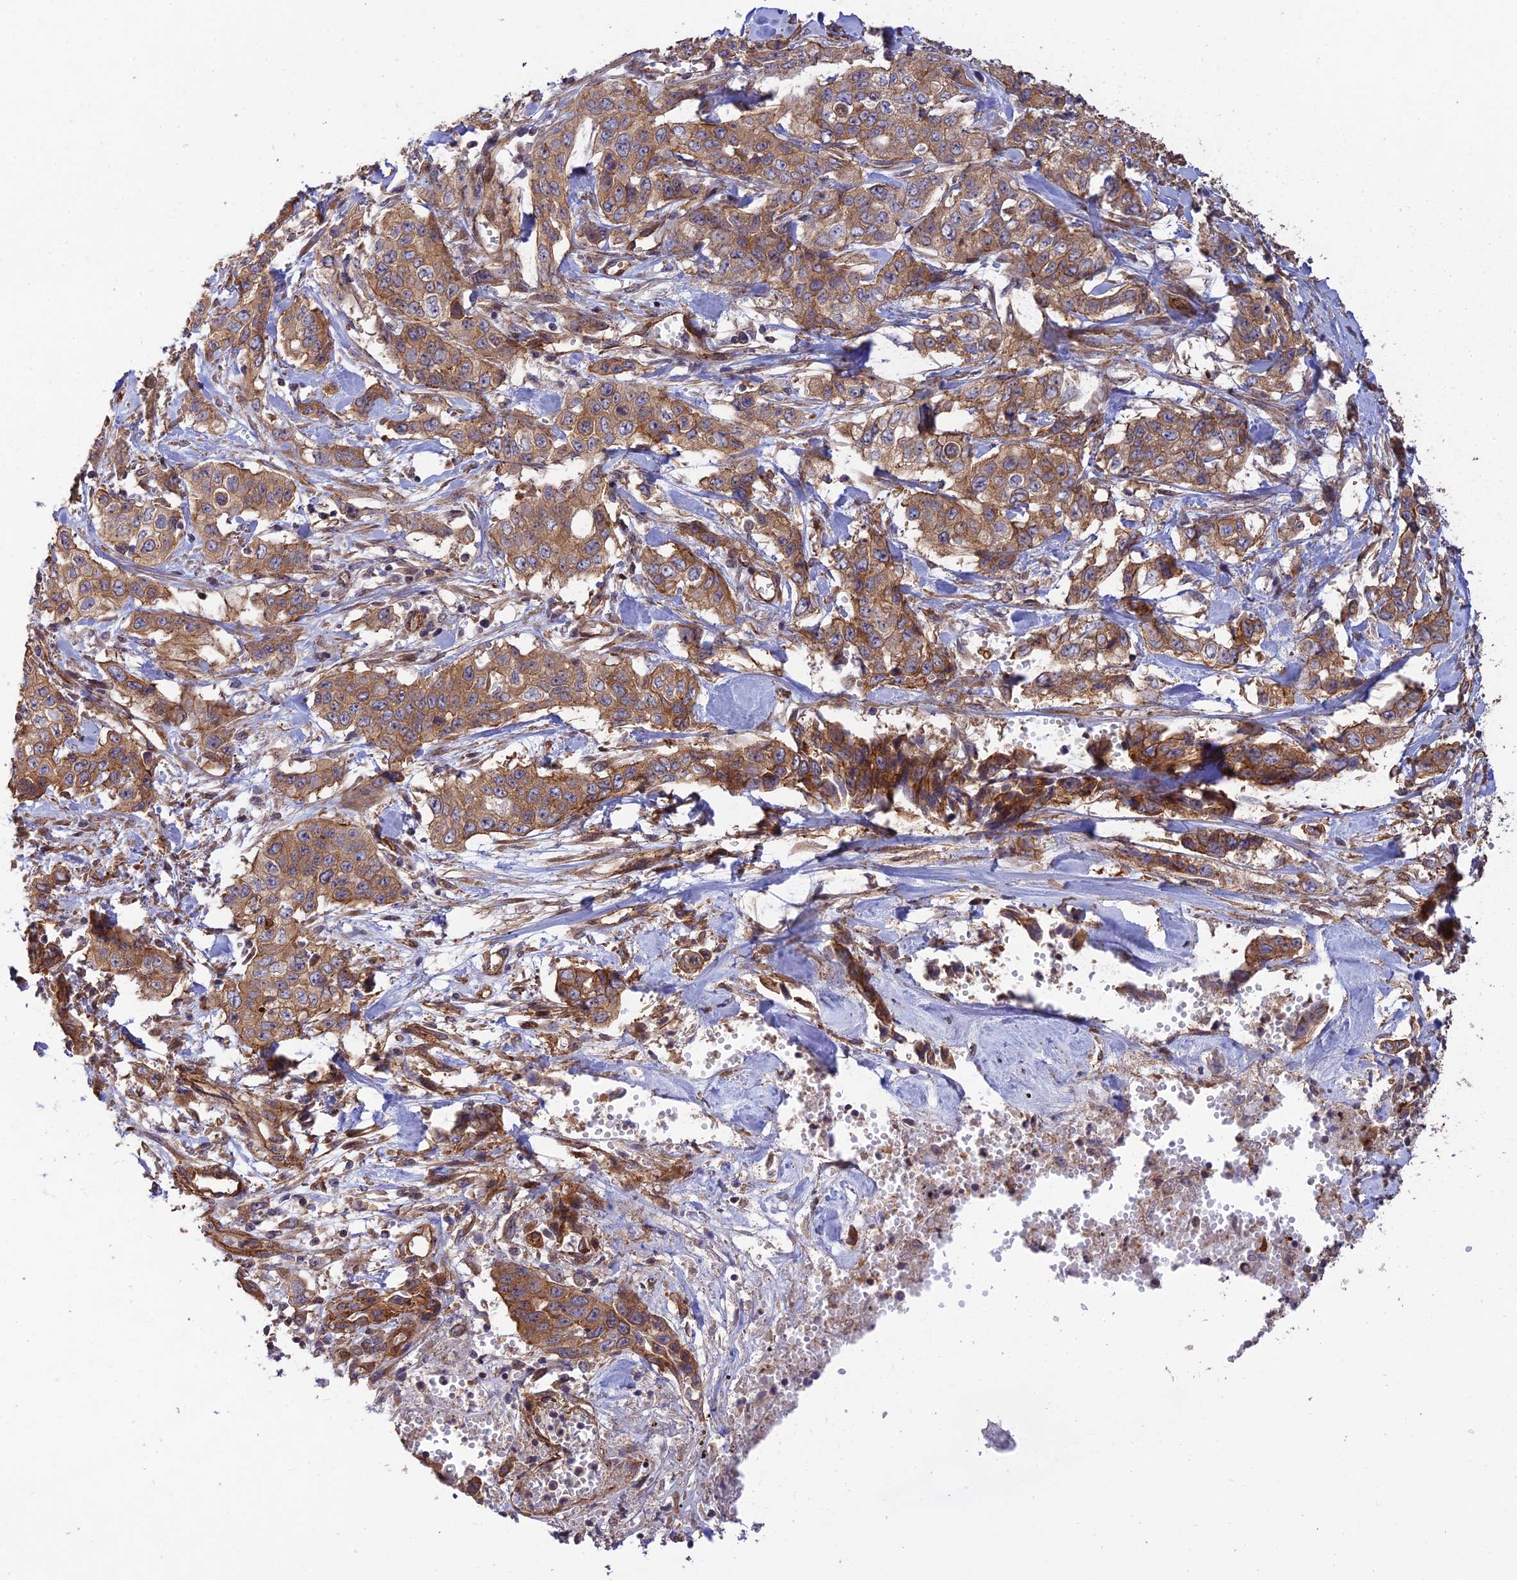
{"staining": {"intensity": "moderate", "quantity": ">75%", "location": "cytoplasmic/membranous"}, "tissue": "stomach cancer", "cell_type": "Tumor cells", "image_type": "cancer", "snomed": [{"axis": "morphology", "description": "Adenocarcinoma, NOS"}, {"axis": "topography", "description": "Stomach, upper"}], "caption": "Human stomach cancer (adenocarcinoma) stained for a protein (brown) reveals moderate cytoplasmic/membranous positive expression in approximately >75% of tumor cells.", "gene": "HOMER2", "patient": {"sex": "male", "age": 62}}